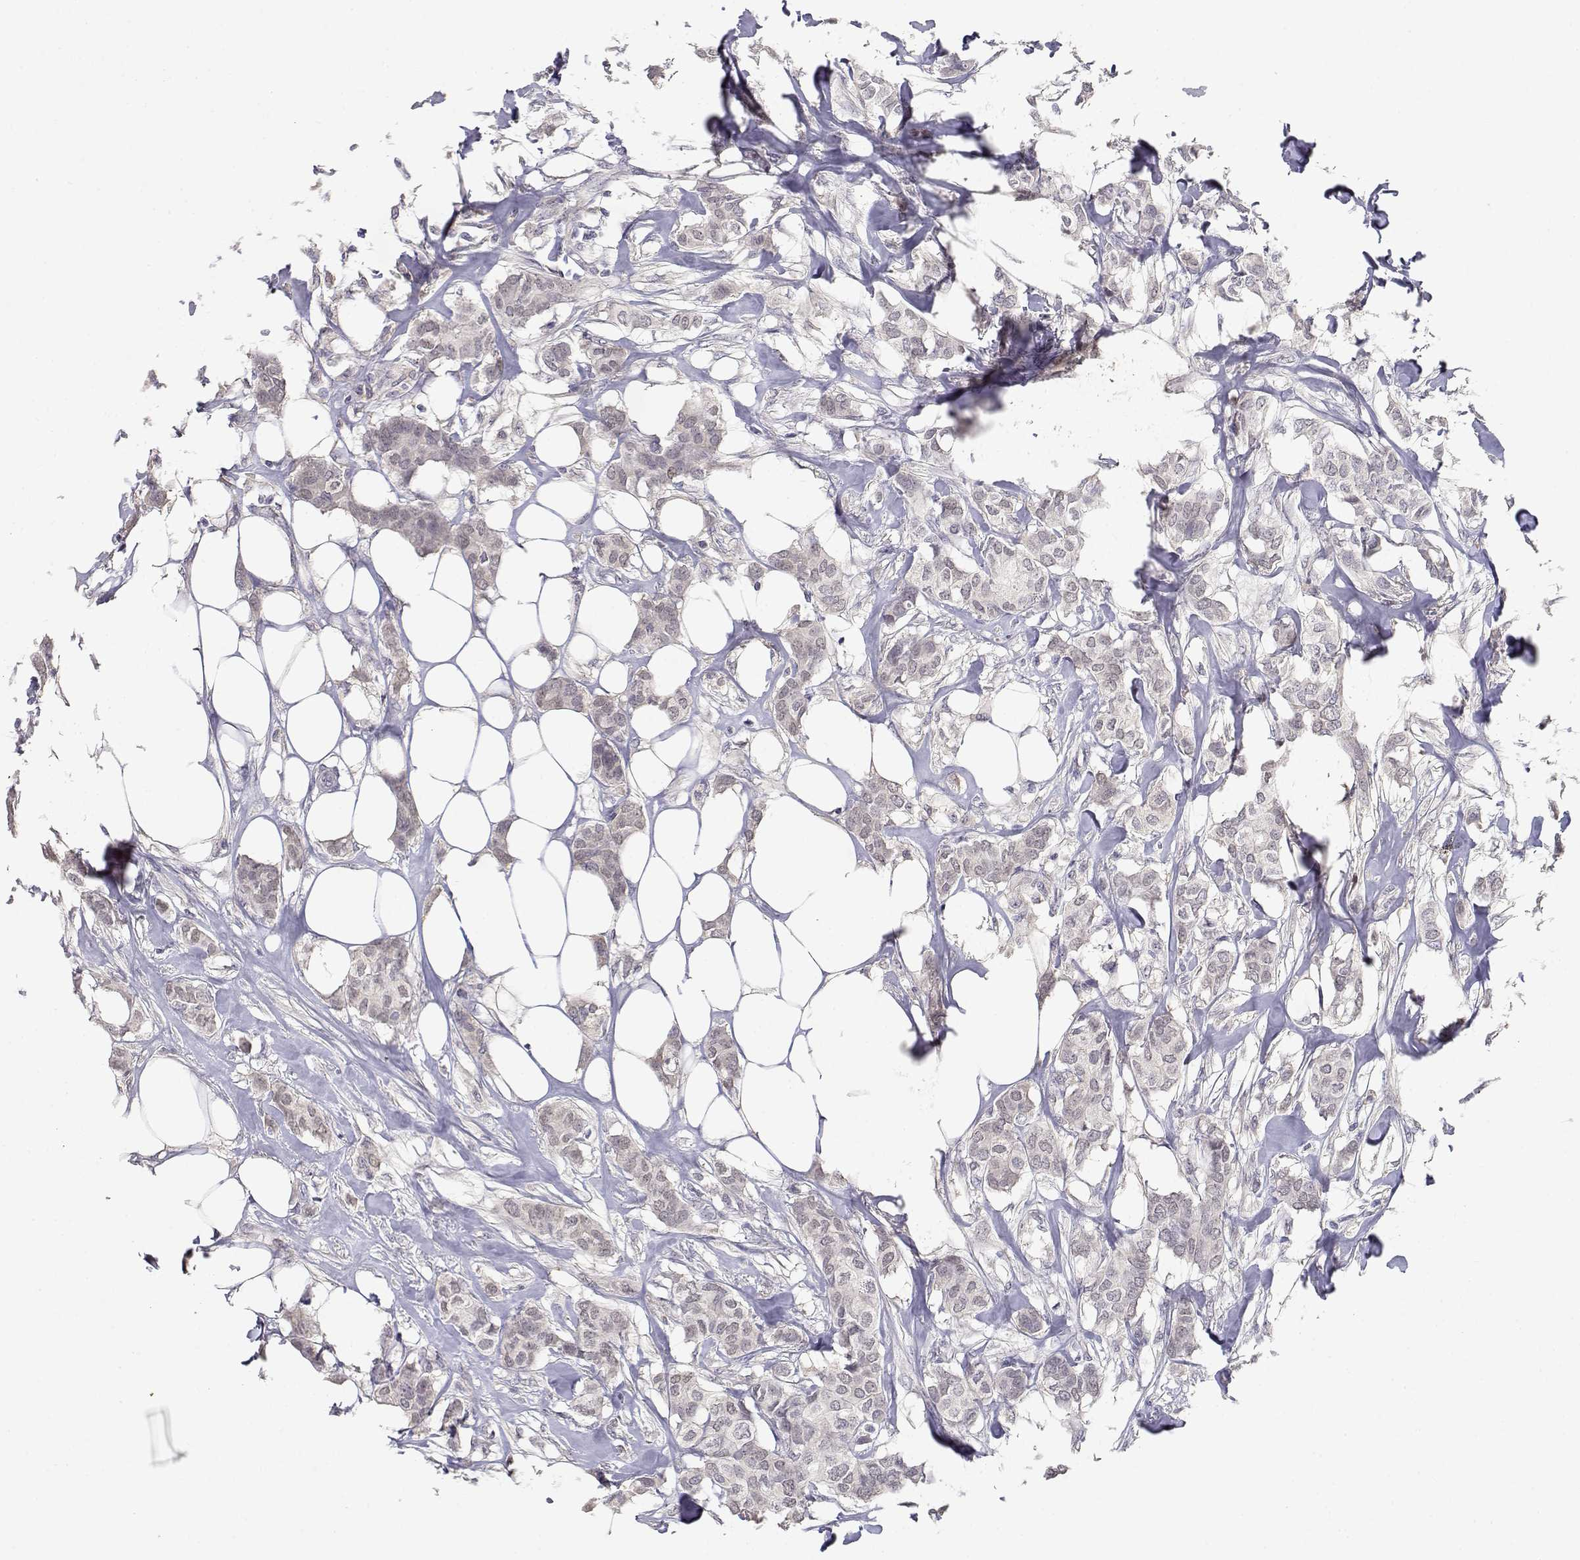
{"staining": {"intensity": "negative", "quantity": "none", "location": "none"}, "tissue": "breast cancer", "cell_type": "Tumor cells", "image_type": "cancer", "snomed": [{"axis": "morphology", "description": "Duct carcinoma"}, {"axis": "topography", "description": "Breast"}], "caption": "Breast cancer (intraductal carcinoma) stained for a protein using immunohistochemistry (IHC) shows no positivity tumor cells.", "gene": "ADA", "patient": {"sex": "female", "age": 62}}